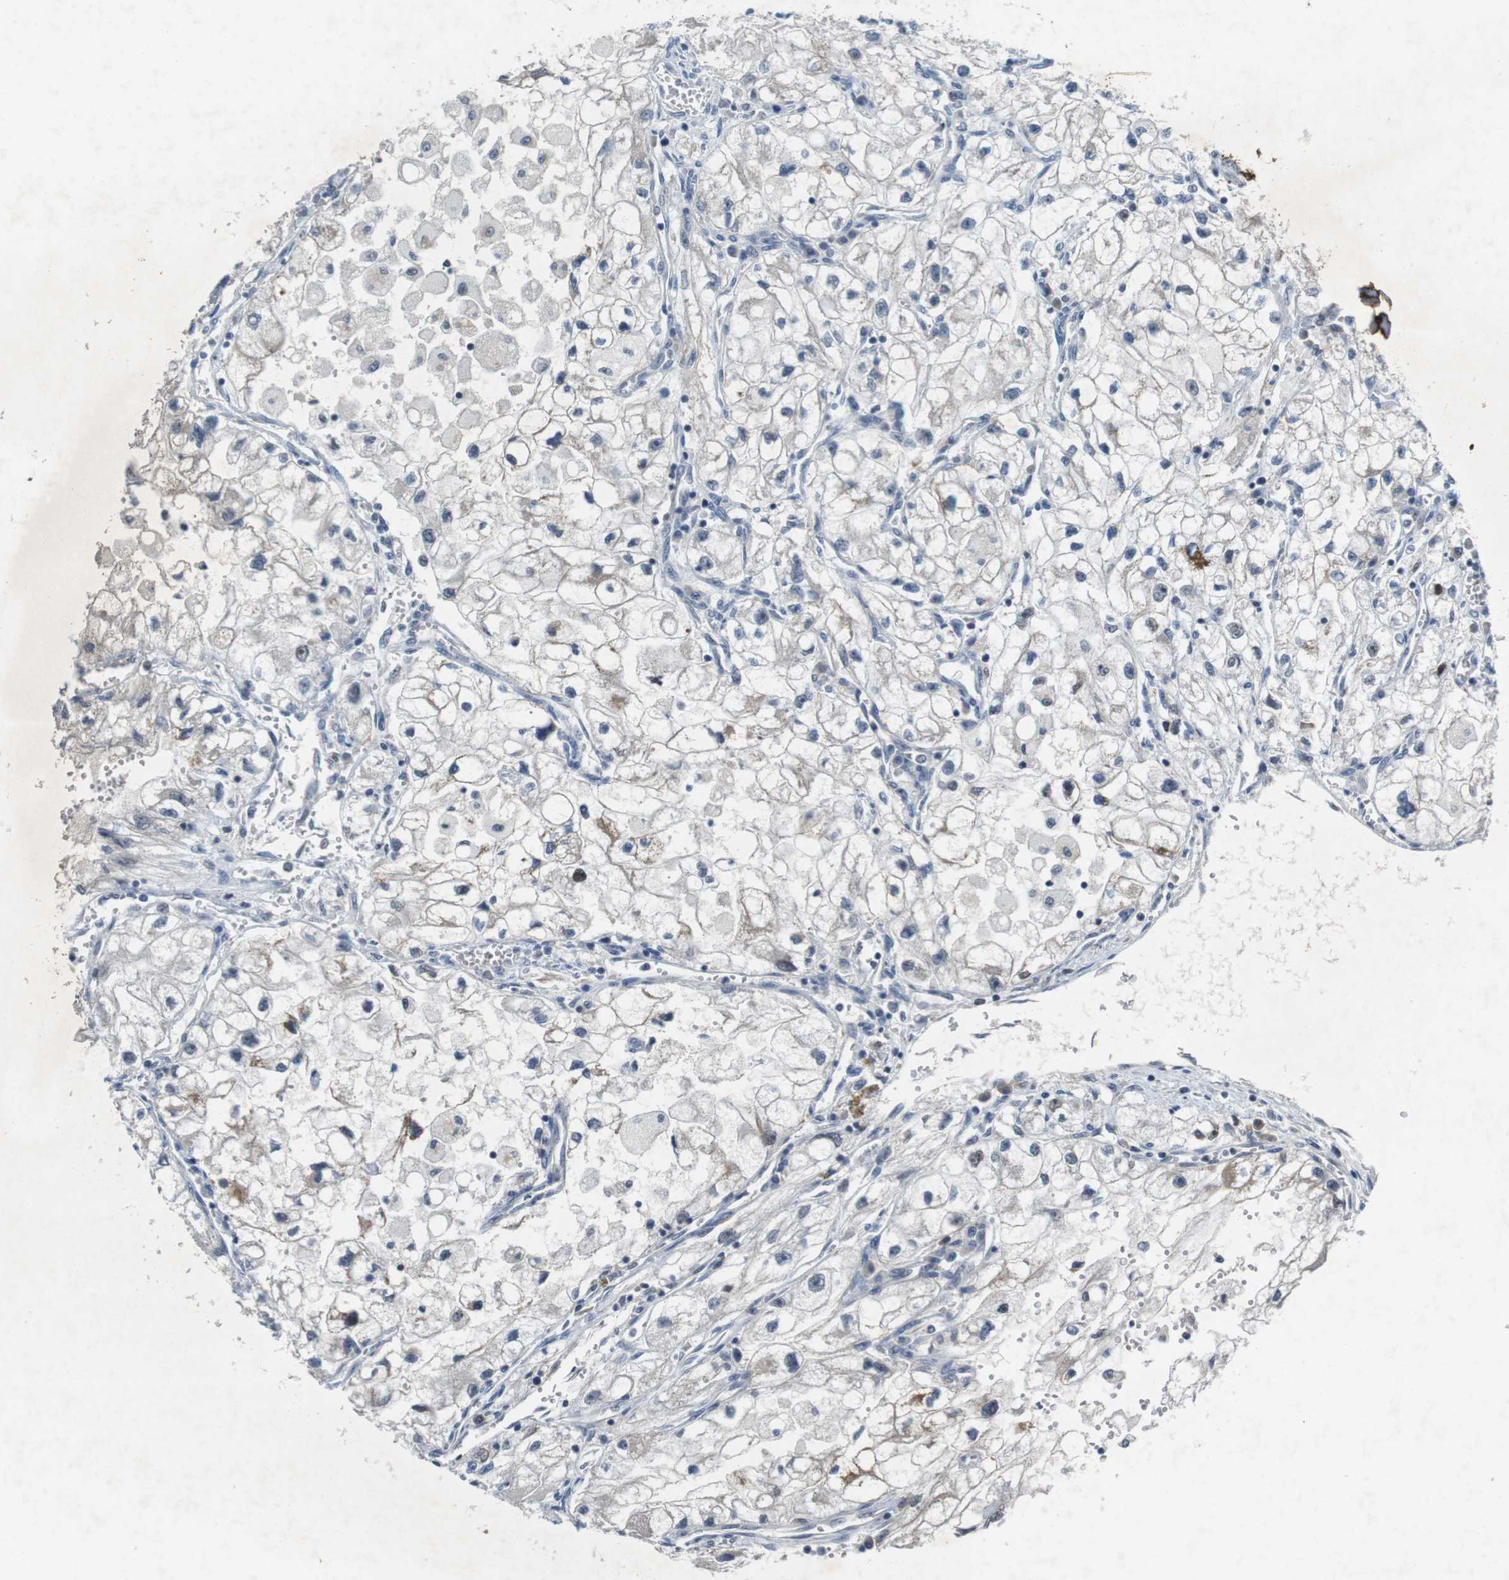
{"staining": {"intensity": "negative", "quantity": "none", "location": "none"}, "tissue": "renal cancer", "cell_type": "Tumor cells", "image_type": "cancer", "snomed": [{"axis": "morphology", "description": "Adenocarcinoma, NOS"}, {"axis": "topography", "description": "Kidney"}], "caption": "Immunohistochemistry (IHC) photomicrograph of renal adenocarcinoma stained for a protein (brown), which exhibits no expression in tumor cells.", "gene": "MAPKAPK5", "patient": {"sex": "female", "age": 70}}